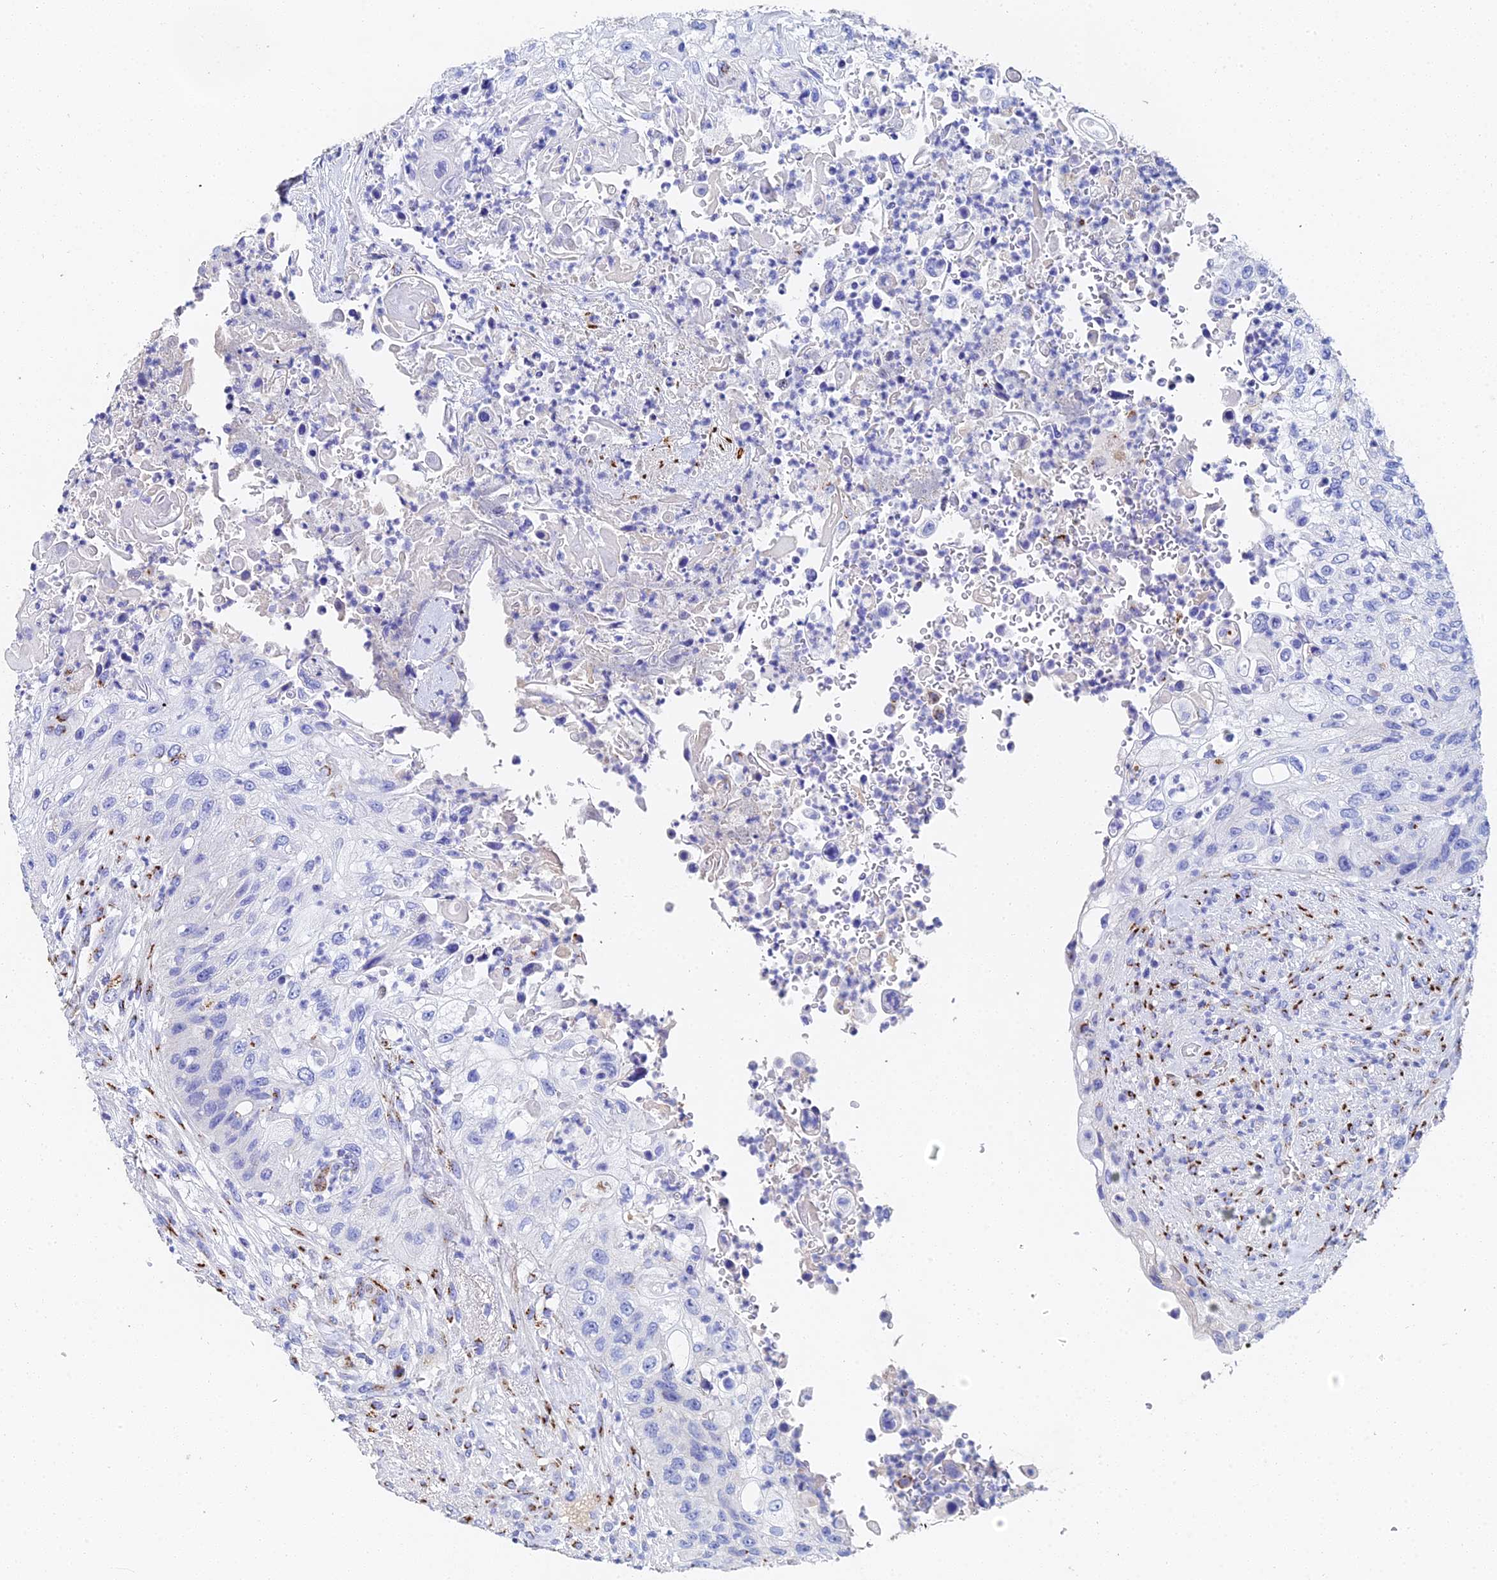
{"staining": {"intensity": "negative", "quantity": "none", "location": "none"}, "tissue": "urothelial cancer", "cell_type": "Tumor cells", "image_type": "cancer", "snomed": [{"axis": "morphology", "description": "Urothelial carcinoma, High grade"}, {"axis": "topography", "description": "Urinary bladder"}], "caption": "This is a histopathology image of immunohistochemistry (IHC) staining of high-grade urothelial carcinoma, which shows no expression in tumor cells.", "gene": "ENSG00000268674", "patient": {"sex": "female", "age": 60}}